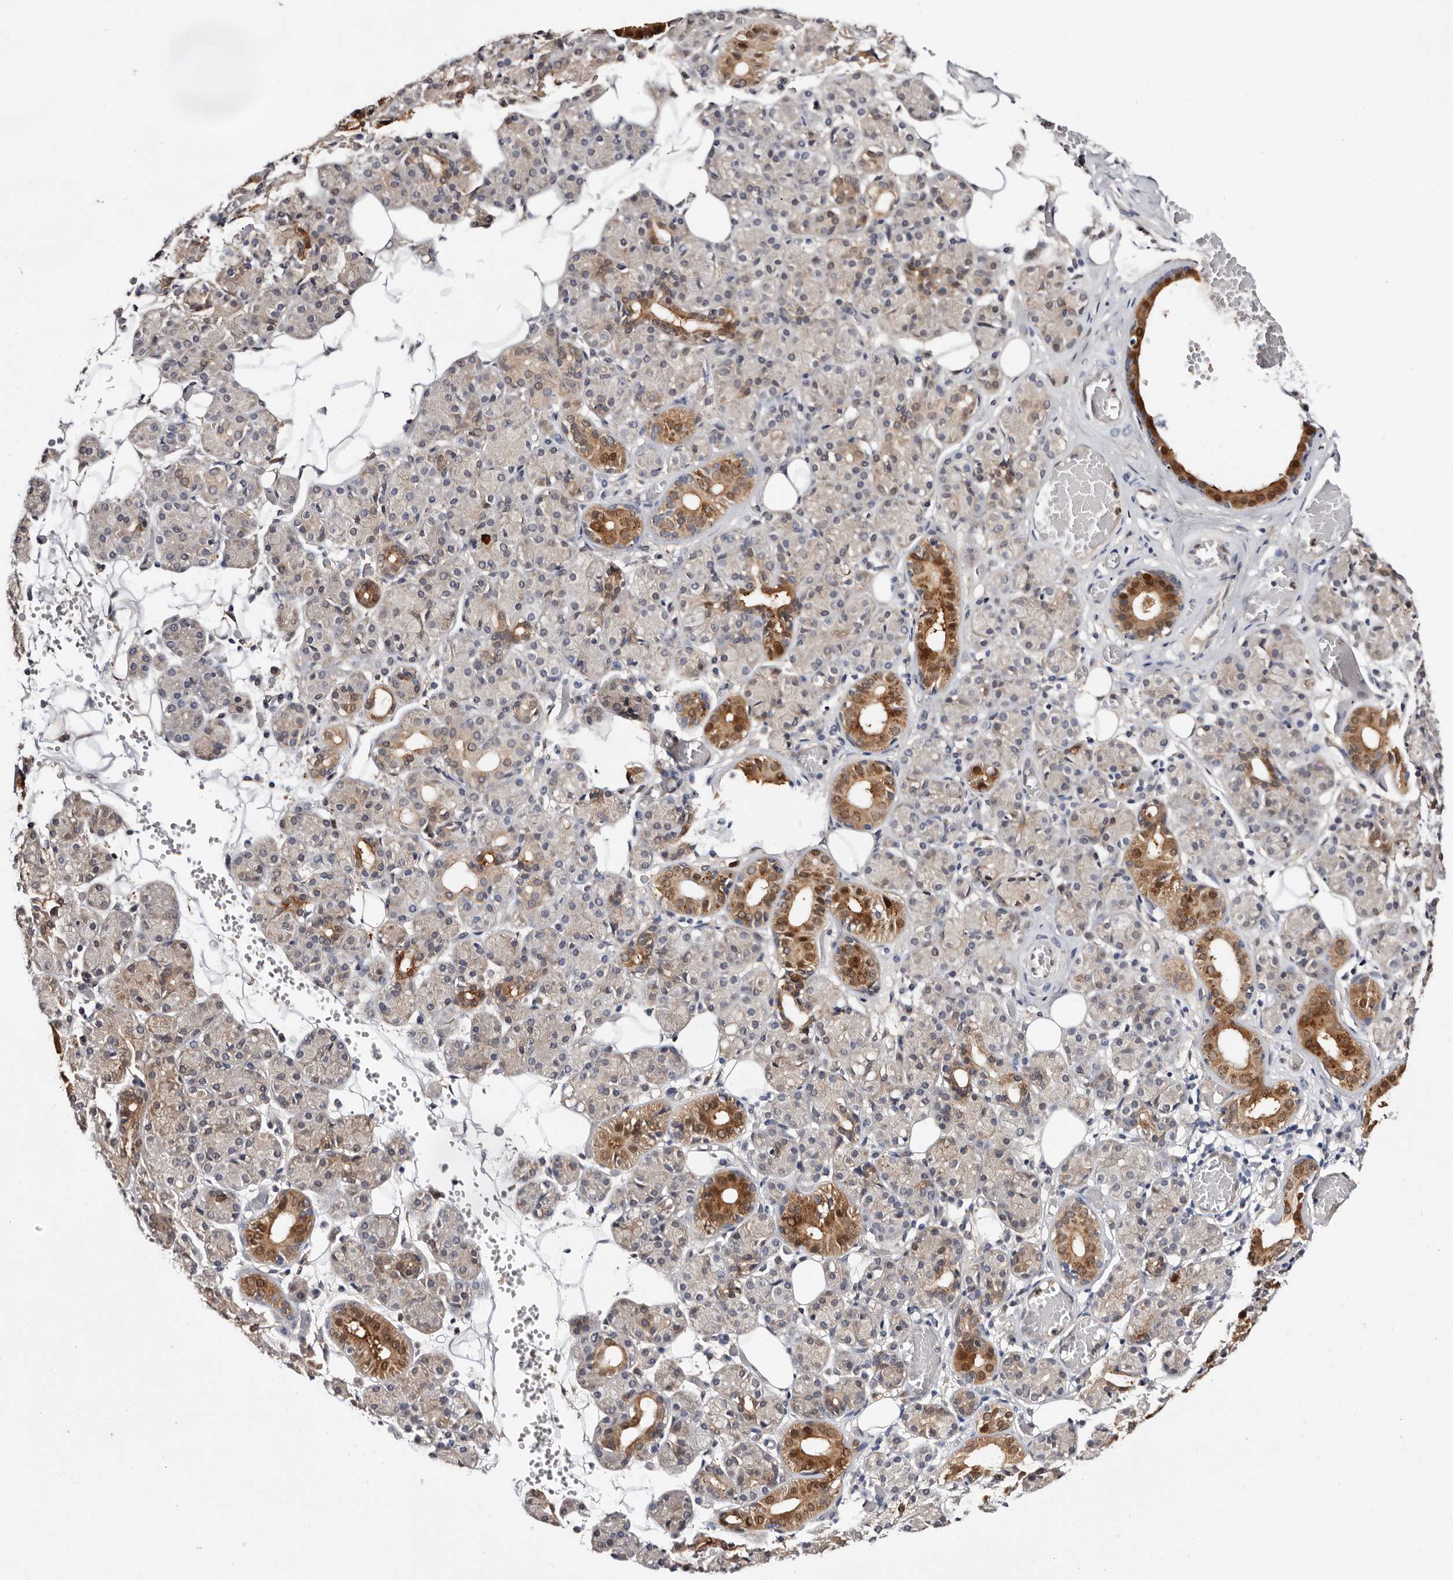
{"staining": {"intensity": "moderate", "quantity": "25%-75%", "location": "cytoplasmic/membranous,nuclear"}, "tissue": "salivary gland", "cell_type": "Glandular cells", "image_type": "normal", "snomed": [{"axis": "morphology", "description": "Normal tissue, NOS"}, {"axis": "topography", "description": "Salivary gland"}], "caption": "Immunohistochemical staining of normal salivary gland displays 25%-75% levels of moderate cytoplasmic/membranous,nuclear protein positivity in about 25%-75% of glandular cells.", "gene": "TP53I3", "patient": {"sex": "male", "age": 63}}